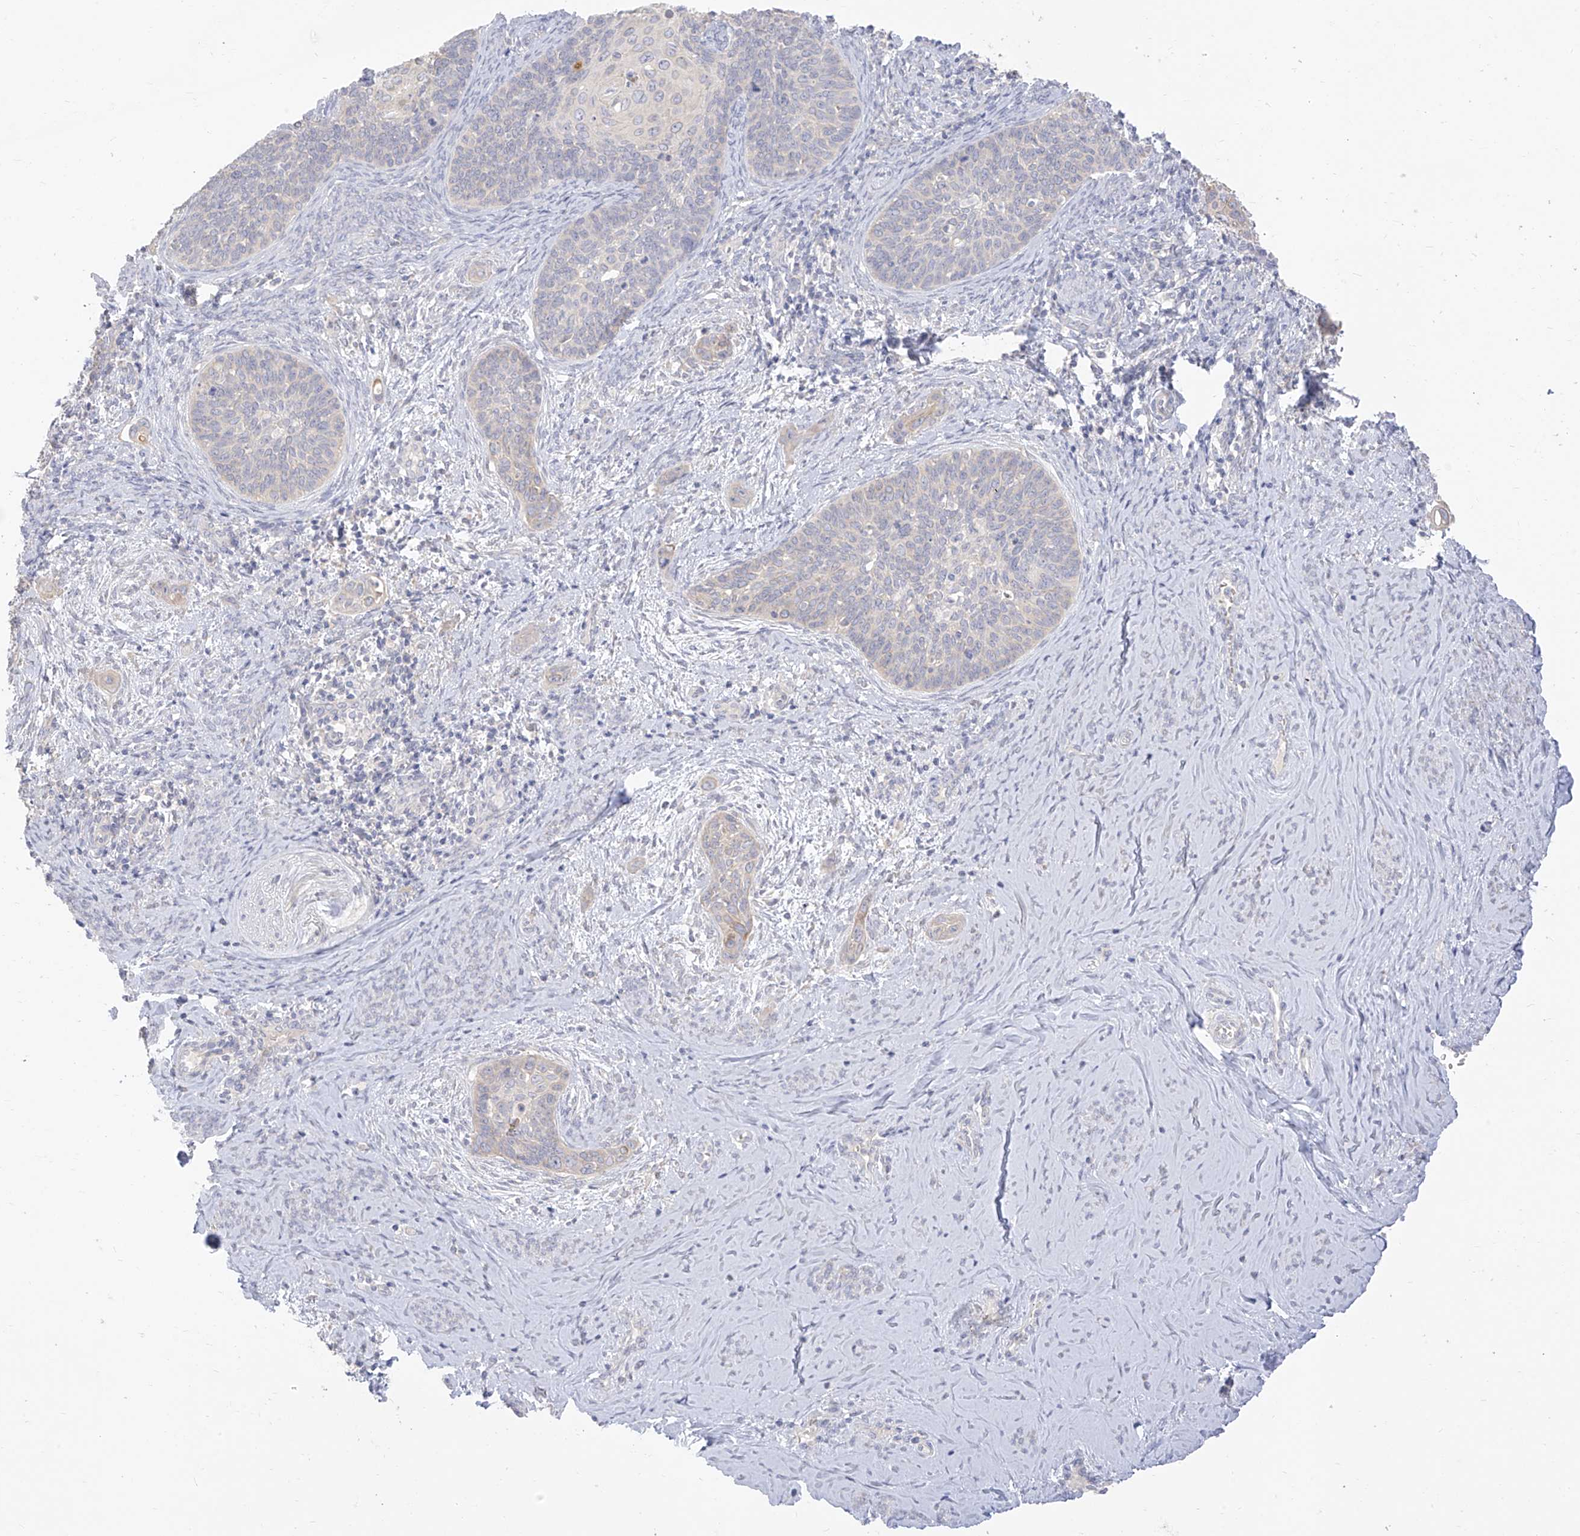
{"staining": {"intensity": "negative", "quantity": "none", "location": "none"}, "tissue": "cervical cancer", "cell_type": "Tumor cells", "image_type": "cancer", "snomed": [{"axis": "morphology", "description": "Squamous cell carcinoma, NOS"}, {"axis": "topography", "description": "Cervix"}], "caption": "Cervical cancer (squamous cell carcinoma) stained for a protein using IHC shows no positivity tumor cells.", "gene": "ARHGEF40", "patient": {"sex": "female", "age": 33}}